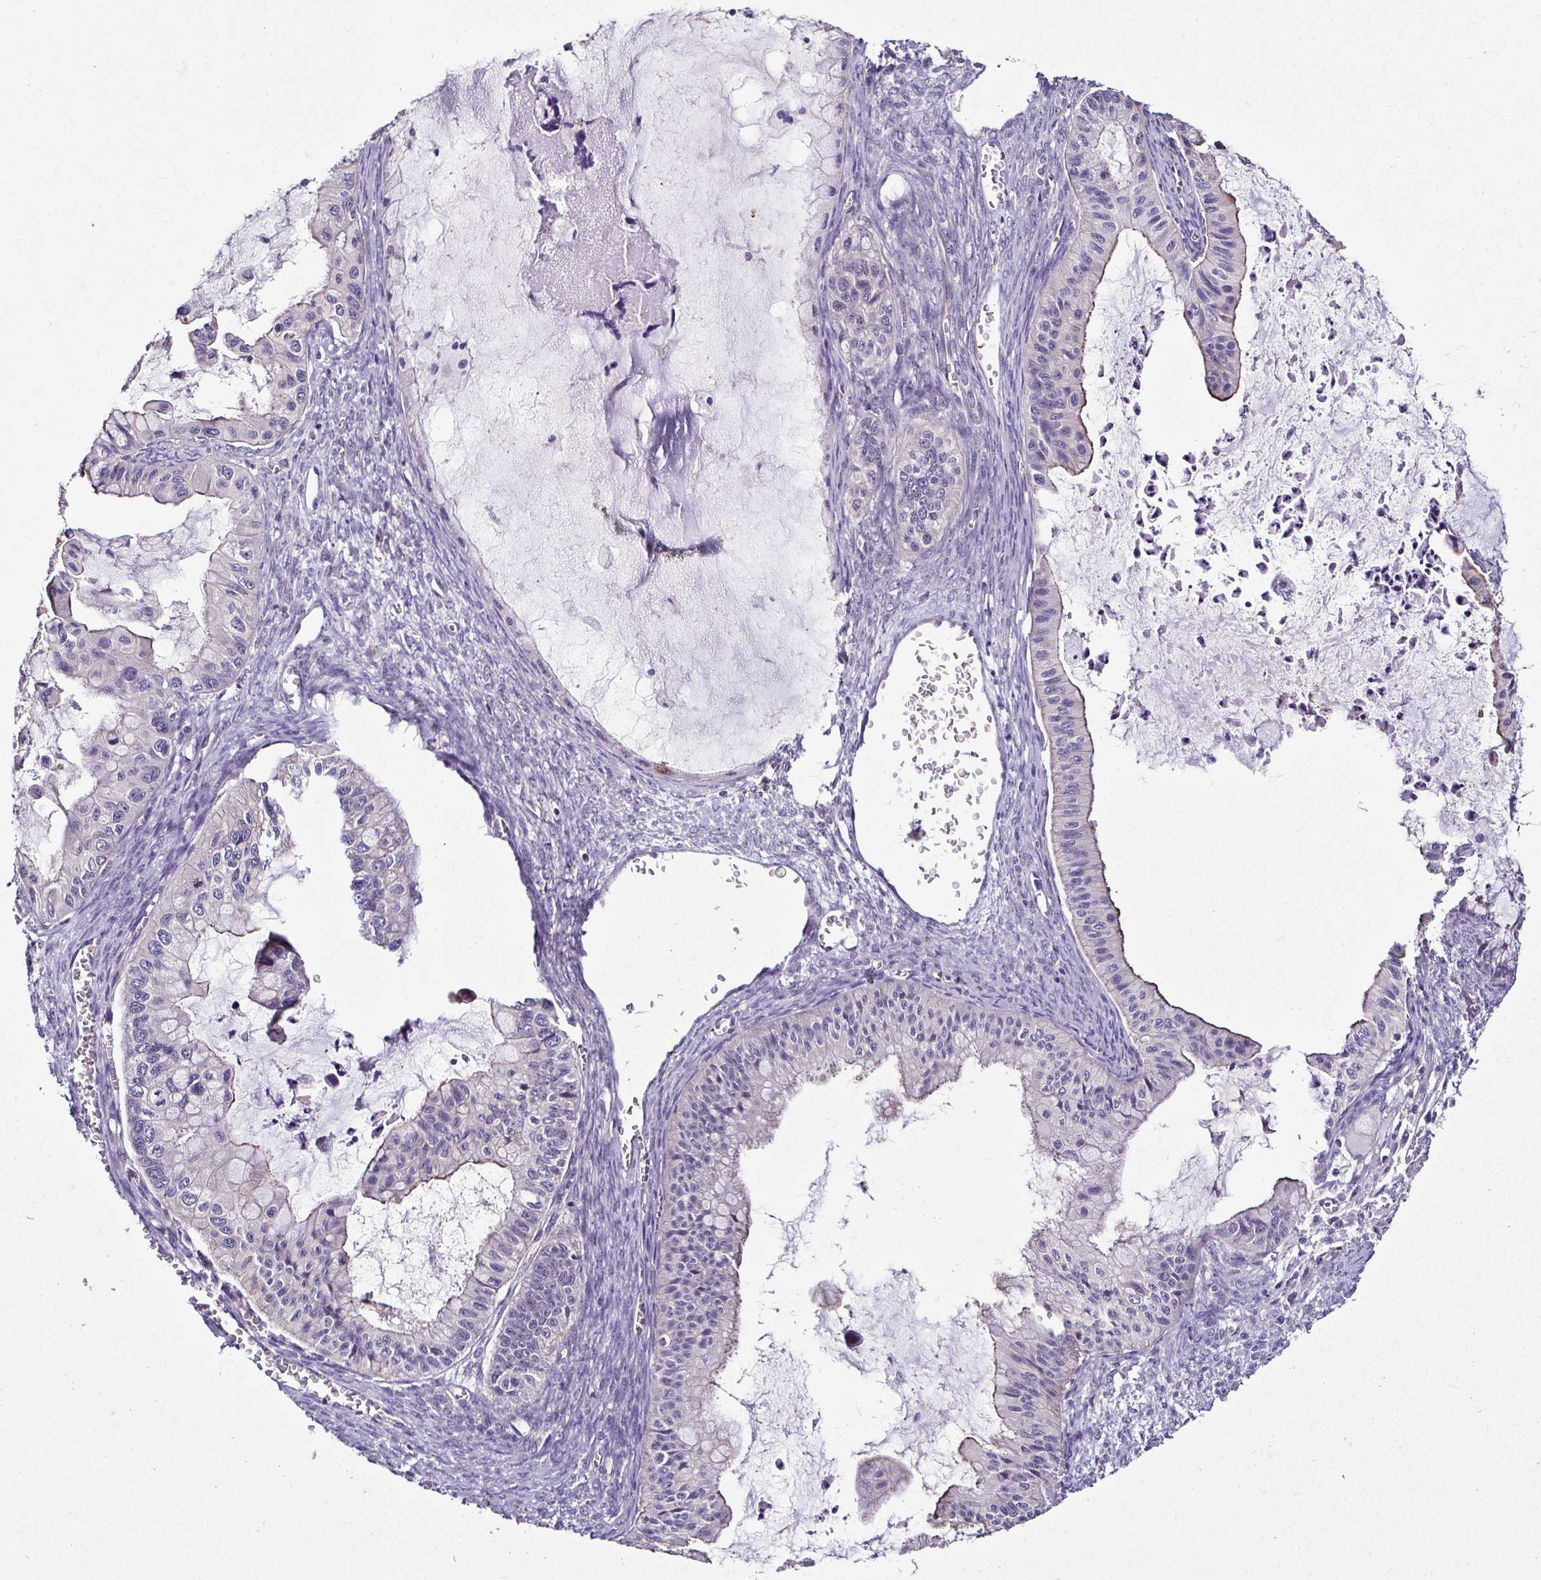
{"staining": {"intensity": "negative", "quantity": "none", "location": "none"}, "tissue": "ovarian cancer", "cell_type": "Tumor cells", "image_type": "cancer", "snomed": [{"axis": "morphology", "description": "Cystadenocarcinoma, mucinous, NOS"}, {"axis": "topography", "description": "Ovary"}], "caption": "This micrograph is of ovarian mucinous cystadenocarcinoma stained with immunohistochemistry to label a protein in brown with the nuclei are counter-stained blue. There is no expression in tumor cells.", "gene": "LMOD2", "patient": {"sex": "female", "age": 72}}